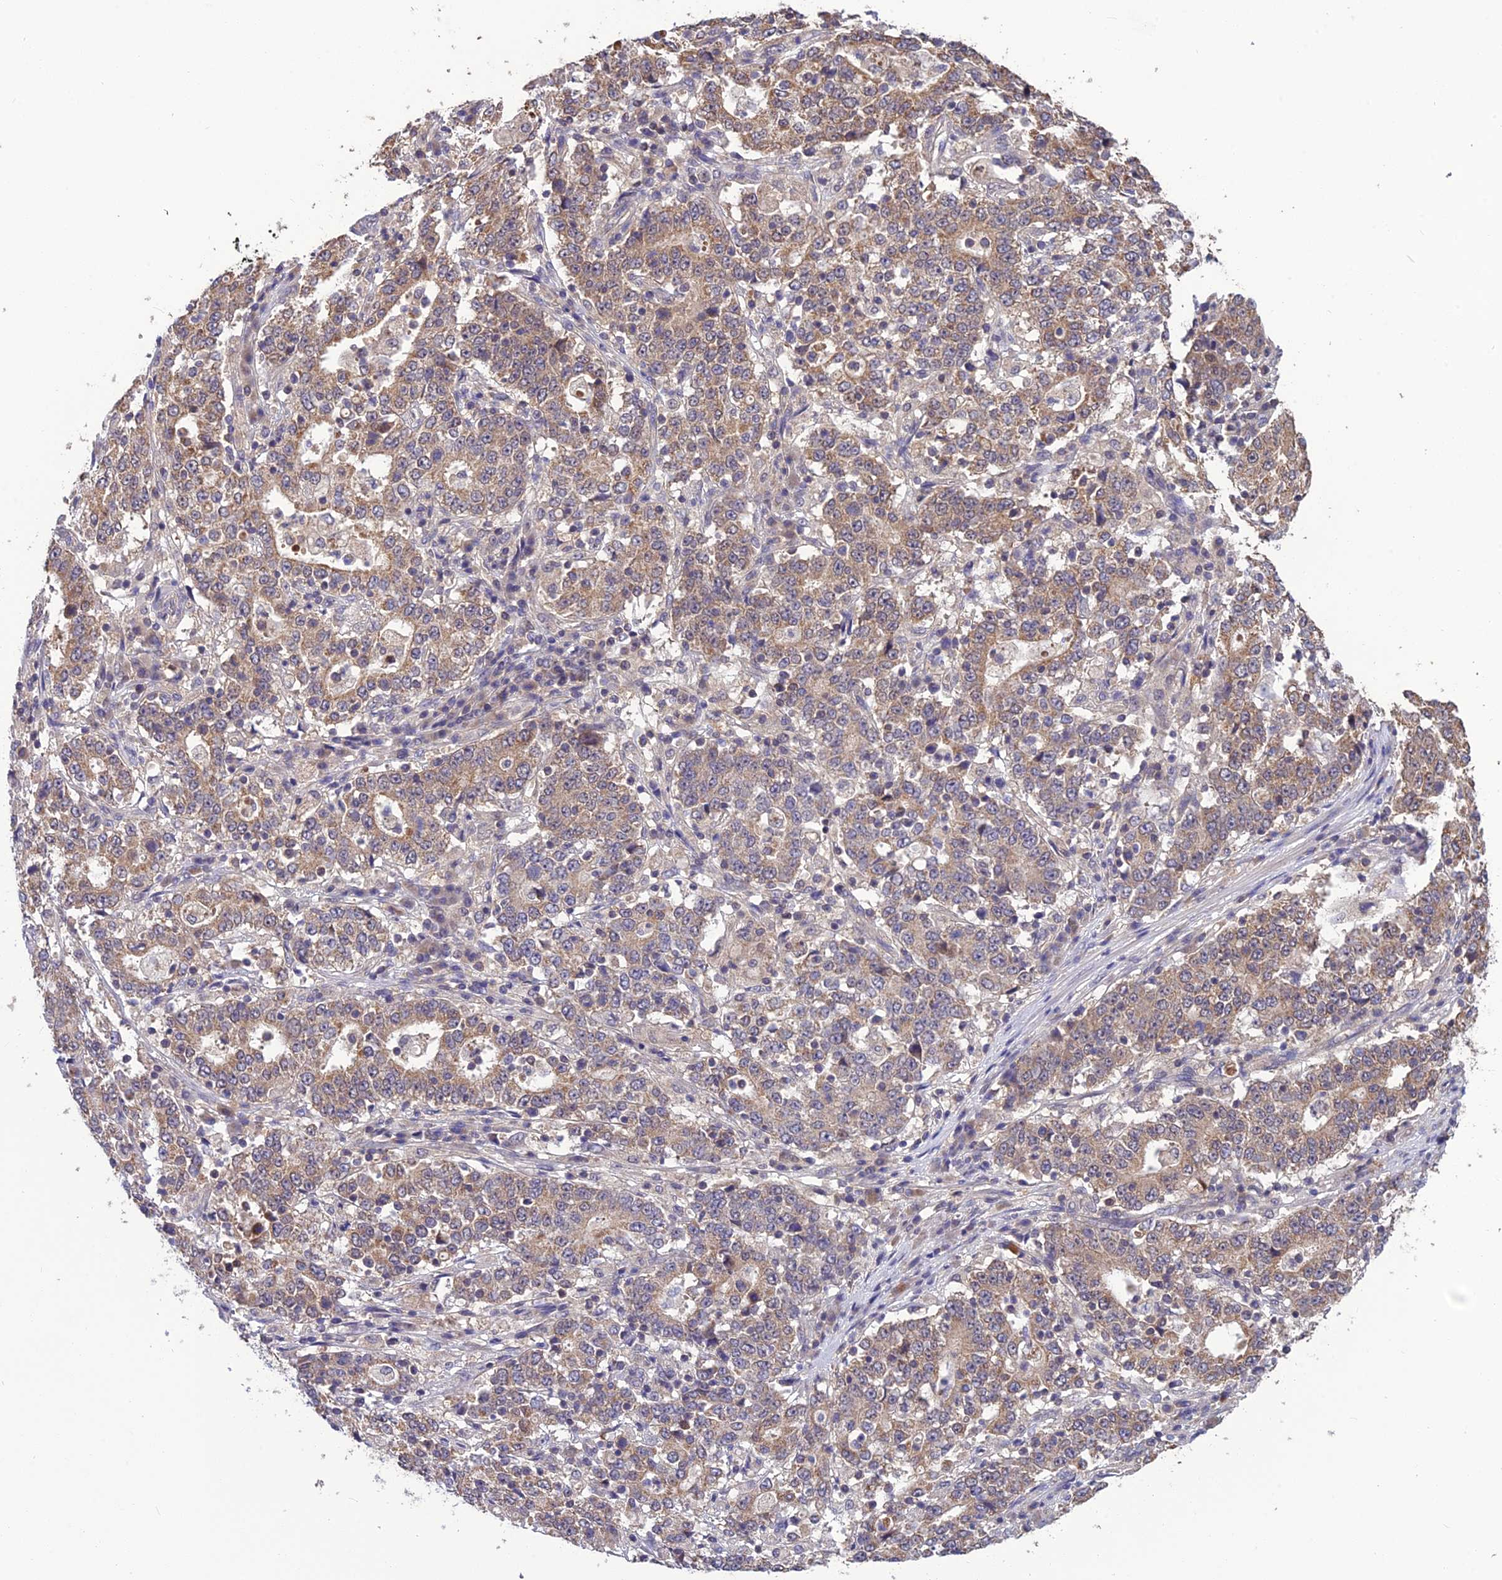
{"staining": {"intensity": "weak", "quantity": ">75%", "location": "cytoplasmic/membranous"}, "tissue": "stomach cancer", "cell_type": "Tumor cells", "image_type": "cancer", "snomed": [{"axis": "morphology", "description": "Adenocarcinoma, NOS"}, {"axis": "topography", "description": "Stomach"}], "caption": "DAB immunohistochemical staining of human adenocarcinoma (stomach) demonstrates weak cytoplasmic/membranous protein expression in about >75% of tumor cells.", "gene": "PSMF1", "patient": {"sex": "male", "age": 59}}